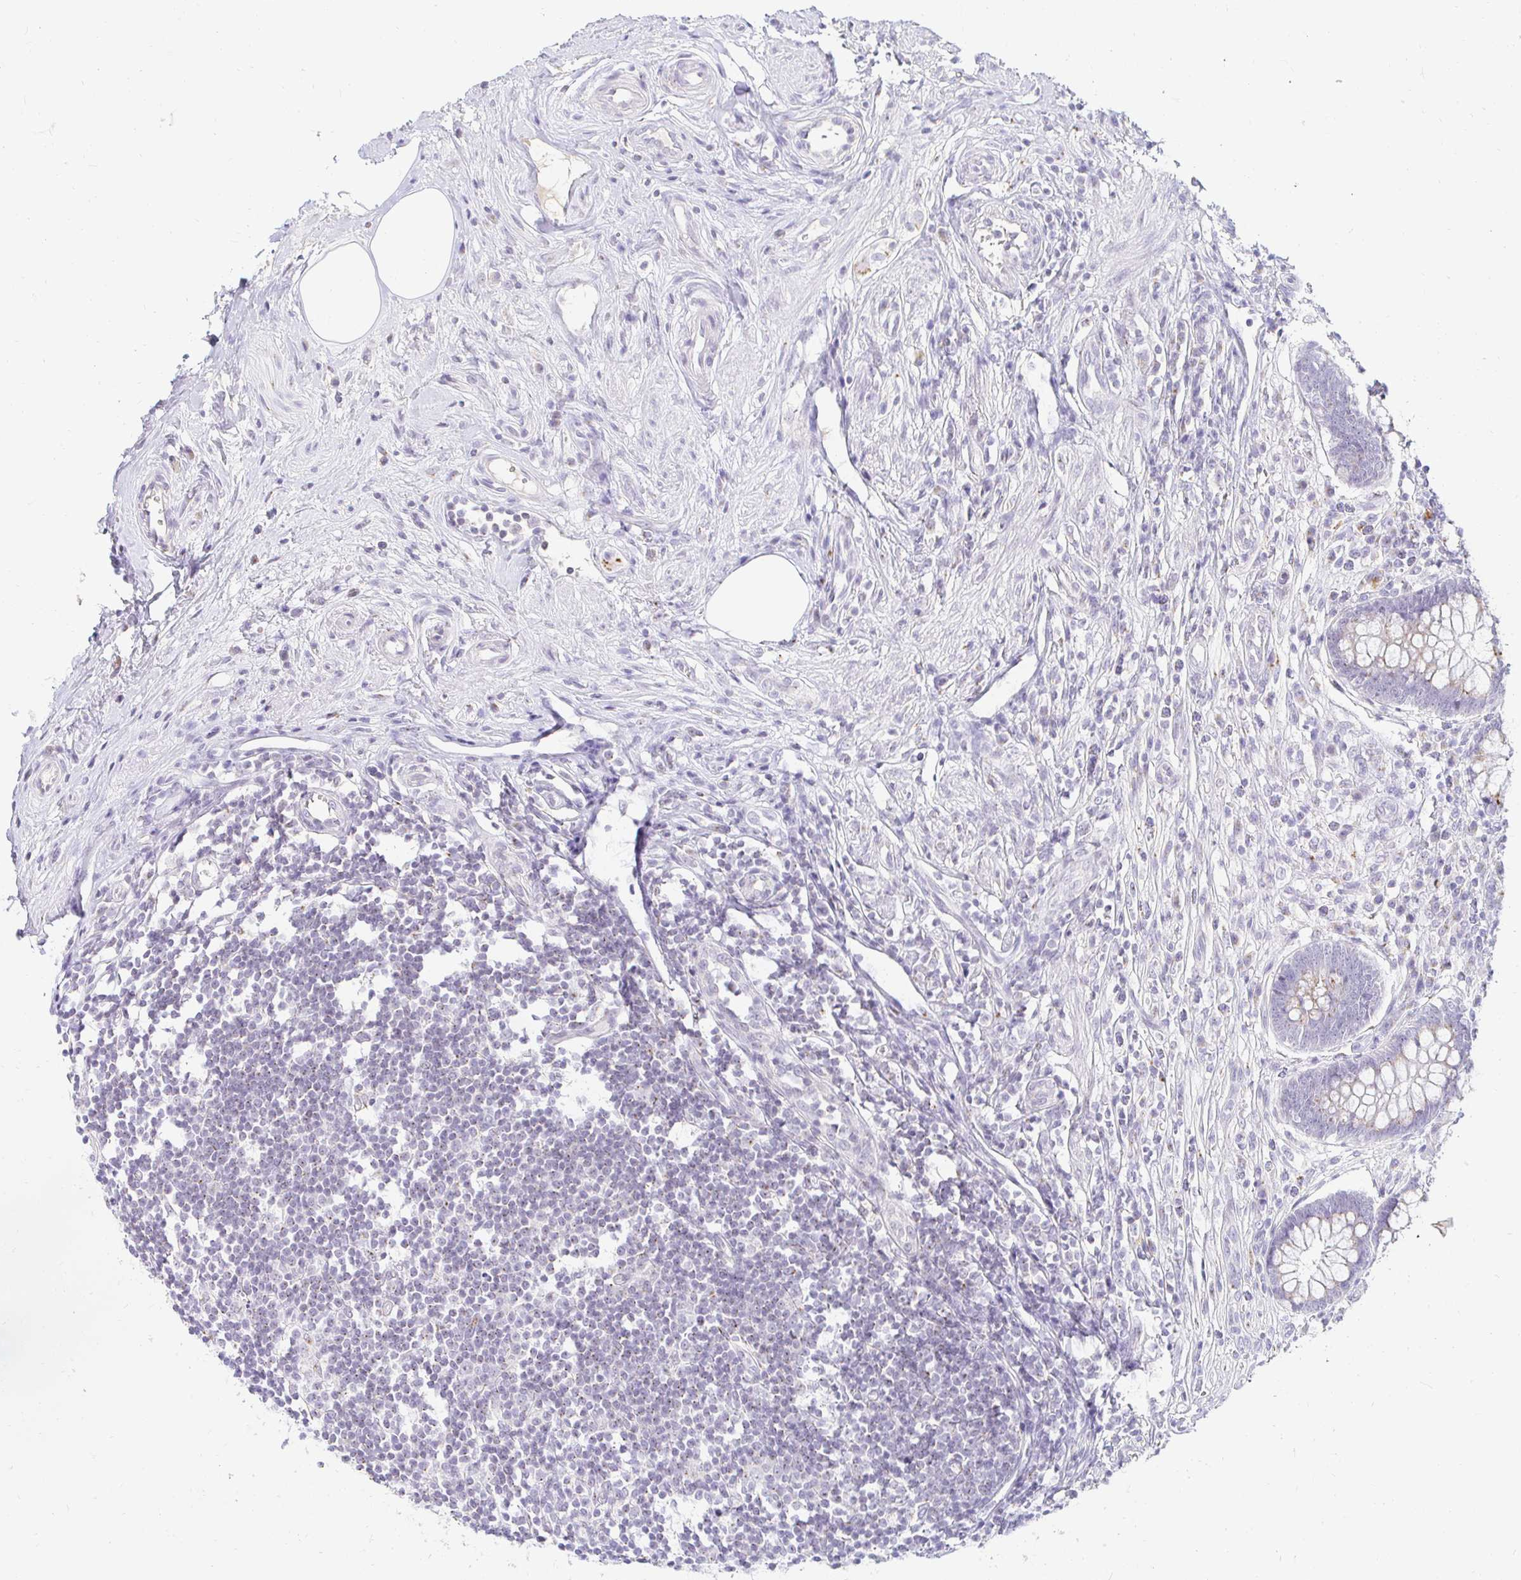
{"staining": {"intensity": "strong", "quantity": "<25%", "location": "cytoplasmic/membranous"}, "tissue": "appendix", "cell_type": "Glandular cells", "image_type": "normal", "snomed": [{"axis": "morphology", "description": "Normal tissue, NOS"}, {"axis": "topography", "description": "Appendix"}], "caption": "Immunohistochemistry (IHC) image of normal appendix: appendix stained using immunohistochemistry (IHC) exhibits medium levels of strong protein expression localized specifically in the cytoplasmic/membranous of glandular cells, appearing as a cytoplasmic/membranous brown color.", "gene": "OR51D1", "patient": {"sex": "female", "age": 56}}